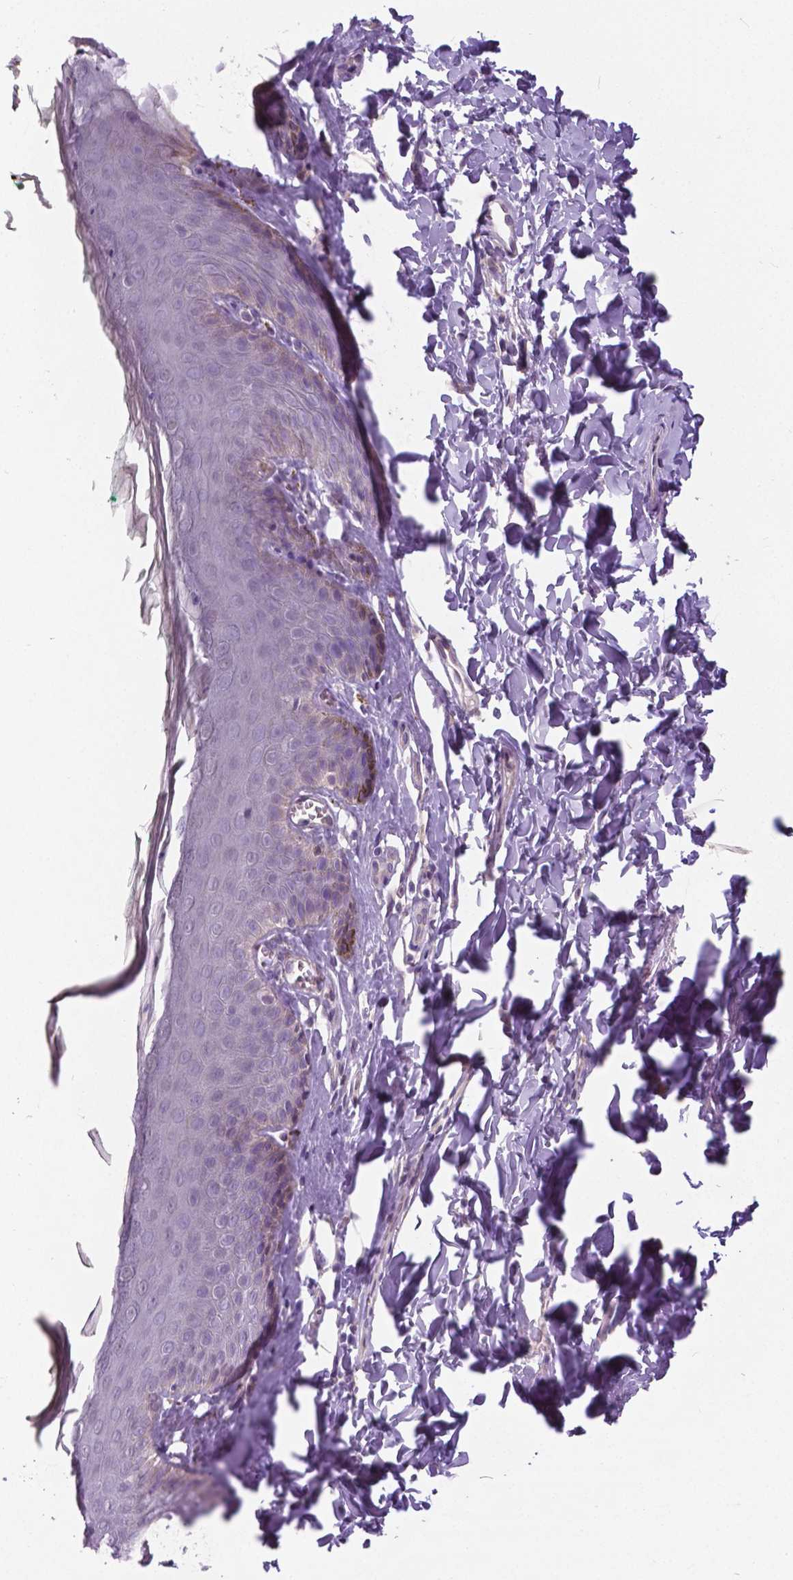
{"staining": {"intensity": "negative", "quantity": "none", "location": "none"}, "tissue": "skin", "cell_type": "Epidermal cells", "image_type": "normal", "snomed": [{"axis": "morphology", "description": "Normal tissue, NOS"}, {"axis": "topography", "description": "Vulva"}, {"axis": "topography", "description": "Peripheral nerve tissue"}], "caption": "This is a micrograph of IHC staining of normal skin, which shows no staining in epidermal cells.", "gene": "FOXA1", "patient": {"sex": "female", "age": 66}}